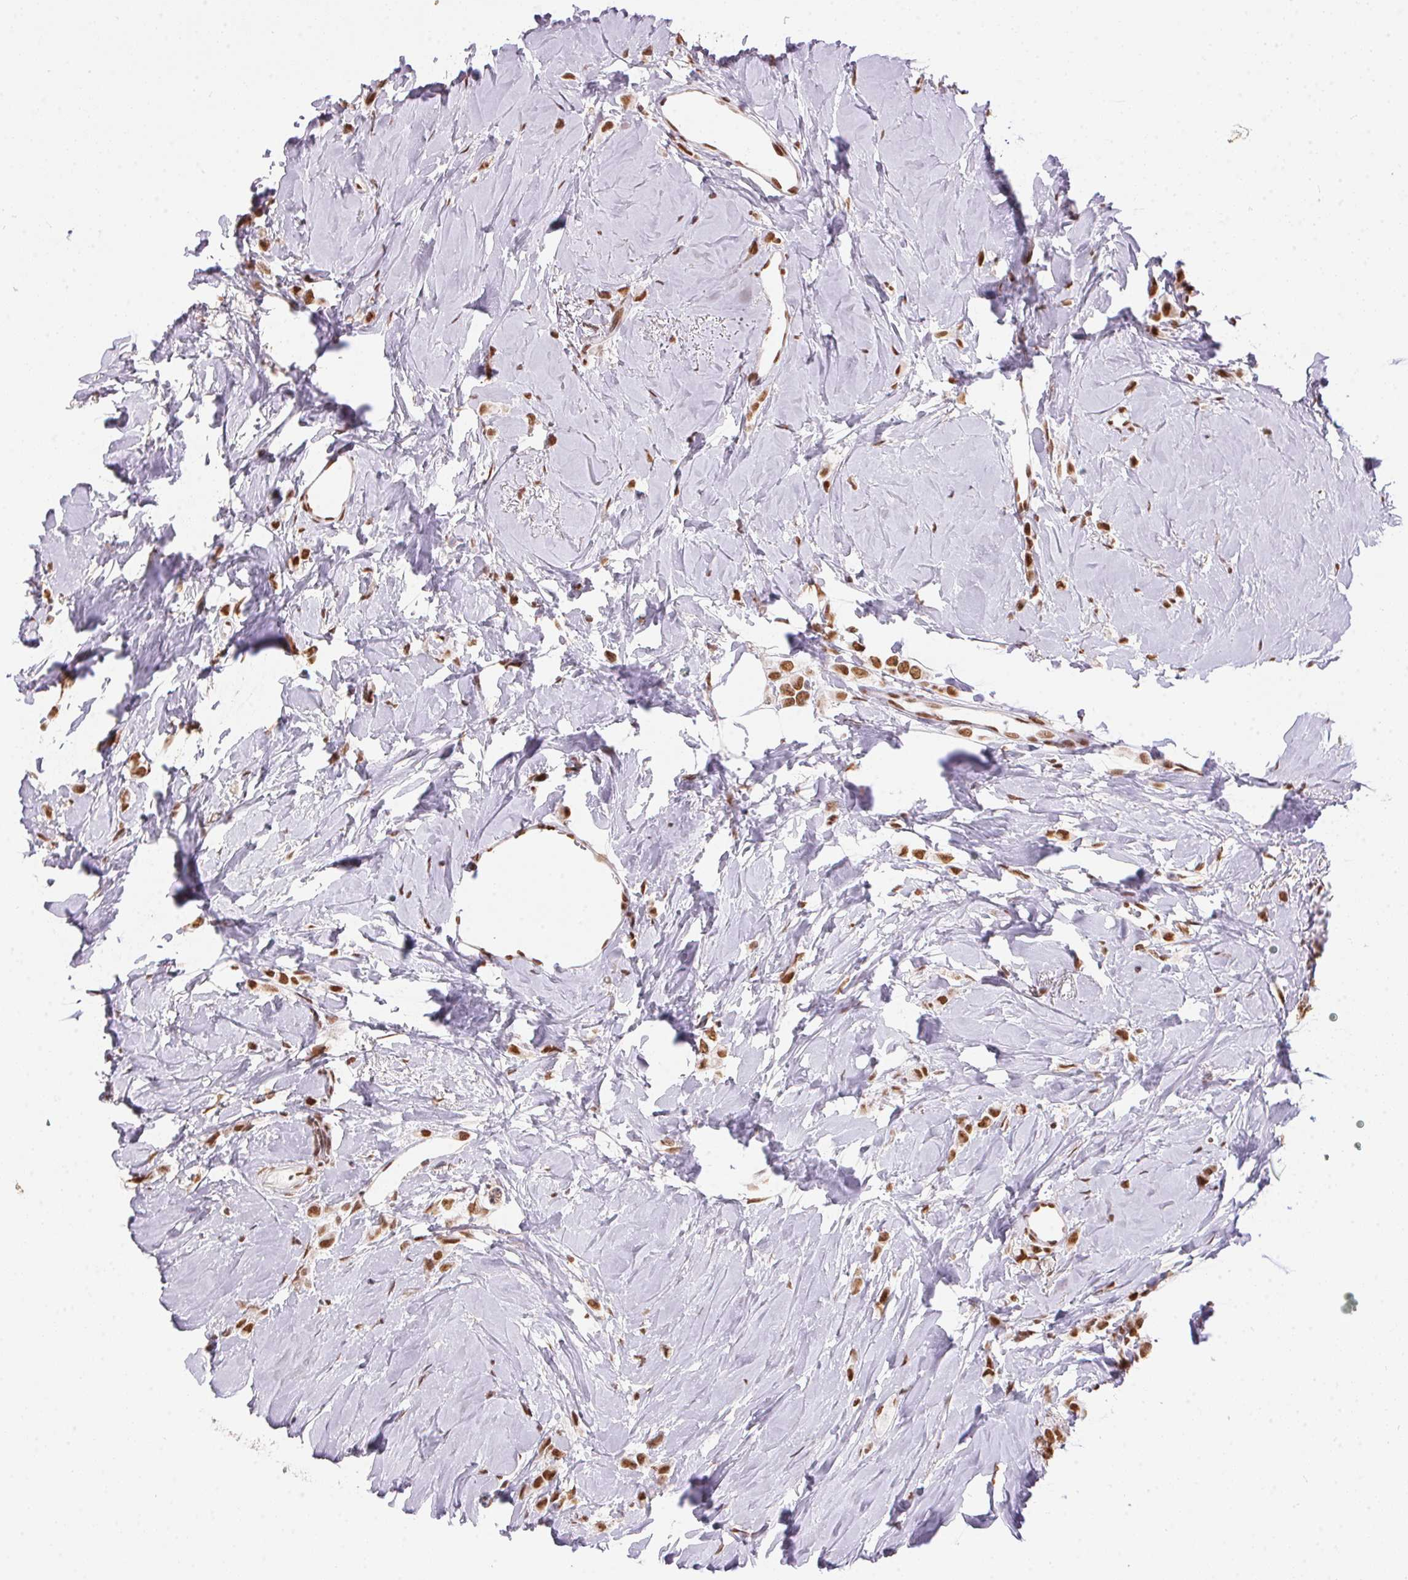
{"staining": {"intensity": "moderate", "quantity": ">75%", "location": "nuclear"}, "tissue": "breast cancer", "cell_type": "Tumor cells", "image_type": "cancer", "snomed": [{"axis": "morphology", "description": "Lobular carcinoma"}, {"axis": "topography", "description": "Breast"}], "caption": "Moderate nuclear protein staining is seen in about >75% of tumor cells in breast cancer (lobular carcinoma). (Stains: DAB in brown, nuclei in blue, Microscopy: brightfield microscopy at high magnification).", "gene": "NFE2L1", "patient": {"sex": "female", "age": 66}}